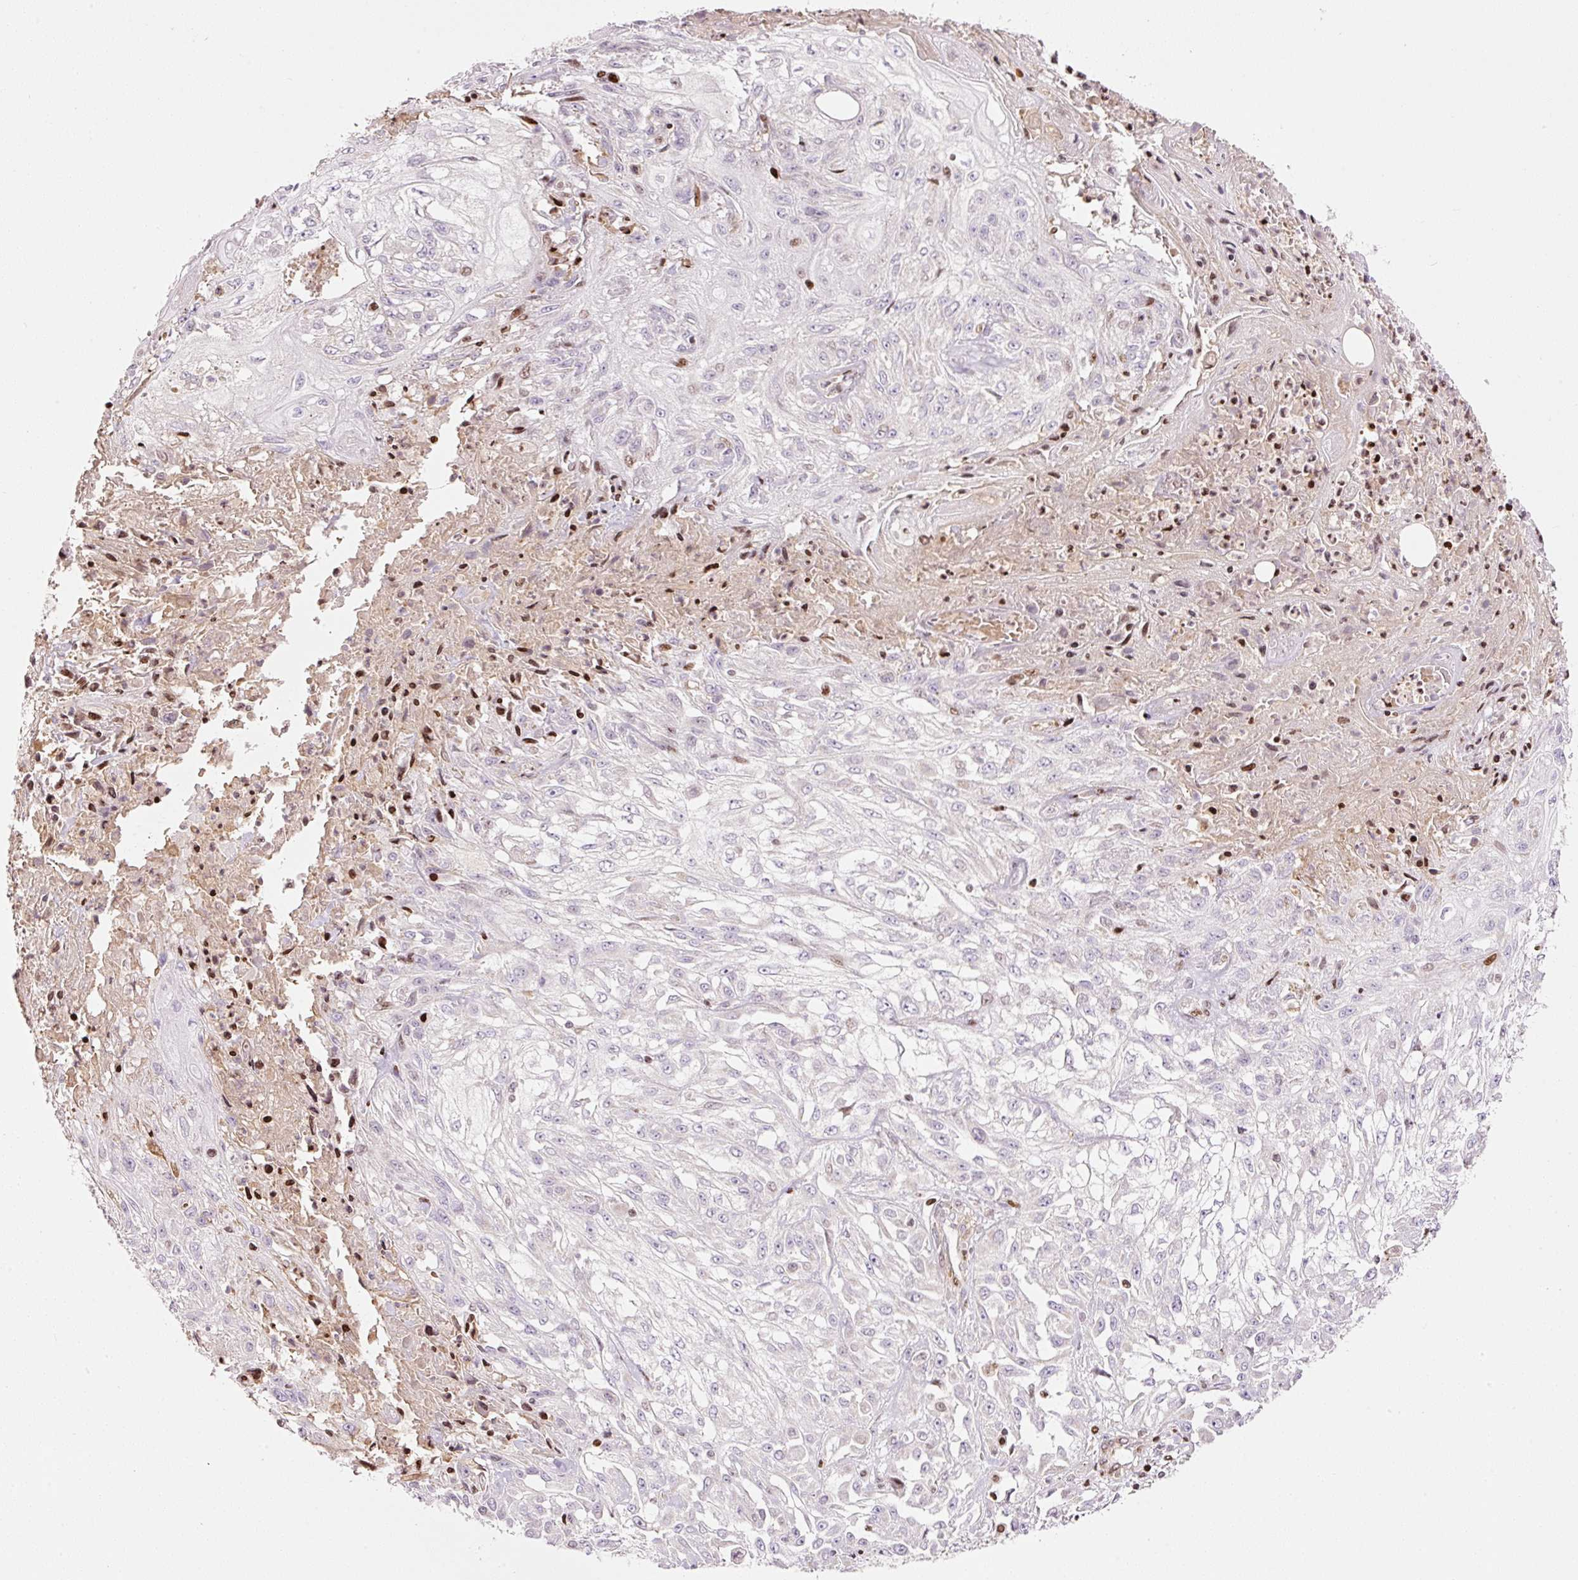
{"staining": {"intensity": "negative", "quantity": "none", "location": "none"}, "tissue": "skin cancer", "cell_type": "Tumor cells", "image_type": "cancer", "snomed": [{"axis": "morphology", "description": "Squamous cell carcinoma, NOS"}, {"axis": "morphology", "description": "Squamous cell carcinoma, metastatic, NOS"}, {"axis": "topography", "description": "Skin"}, {"axis": "topography", "description": "Lymph node"}], "caption": "DAB (3,3'-diaminobenzidine) immunohistochemical staining of human metastatic squamous cell carcinoma (skin) reveals no significant staining in tumor cells. Brightfield microscopy of IHC stained with DAB (brown) and hematoxylin (blue), captured at high magnification.", "gene": "TMEM8B", "patient": {"sex": "male", "age": 75}}